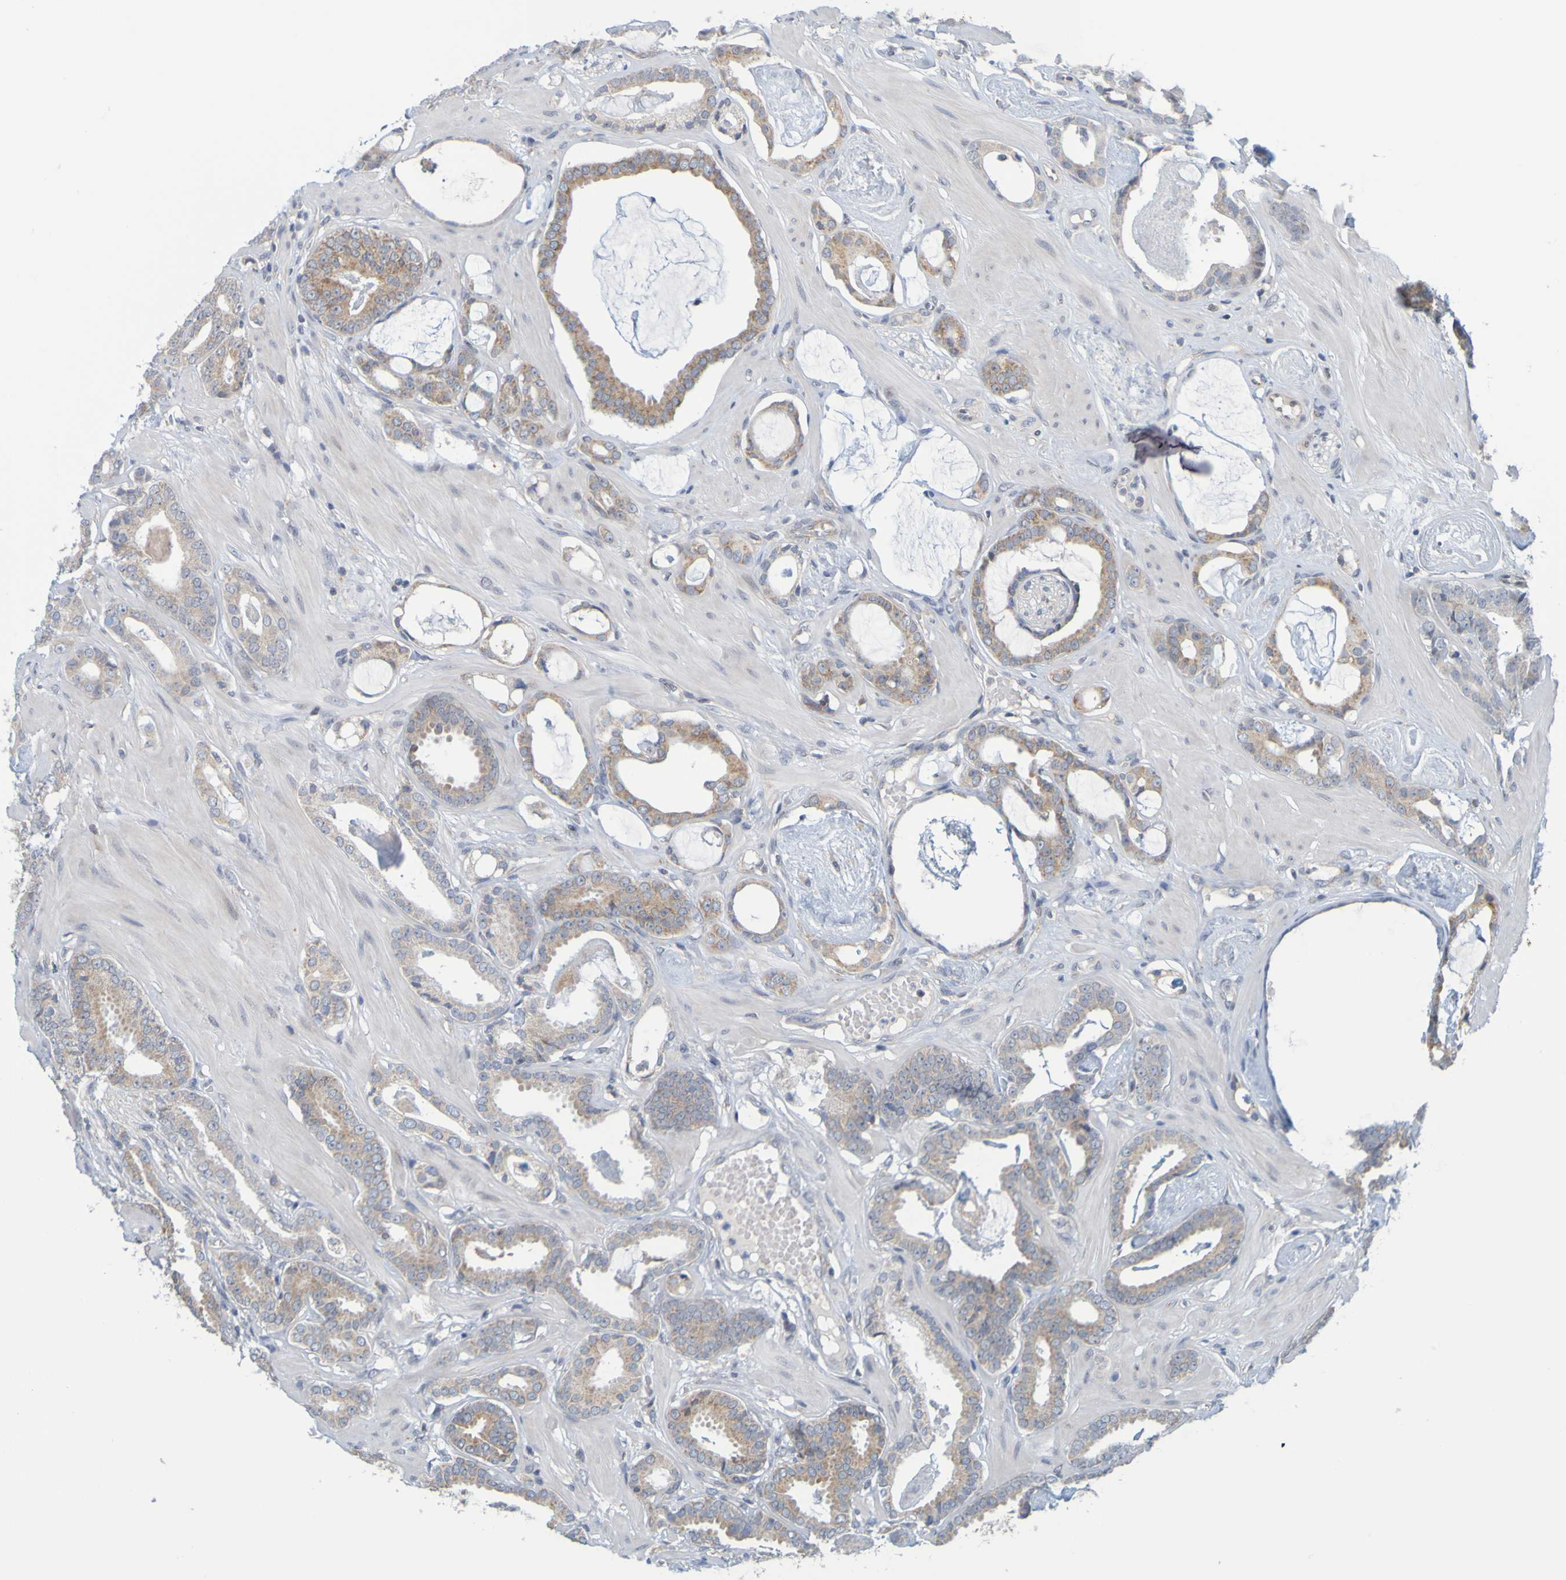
{"staining": {"intensity": "moderate", "quantity": "25%-75%", "location": "cytoplasmic/membranous"}, "tissue": "prostate cancer", "cell_type": "Tumor cells", "image_type": "cancer", "snomed": [{"axis": "morphology", "description": "Adenocarcinoma, Low grade"}, {"axis": "topography", "description": "Prostate"}], "caption": "A medium amount of moderate cytoplasmic/membranous expression is identified in about 25%-75% of tumor cells in prostate cancer tissue. (DAB = brown stain, brightfield microscopy at high magnification).", "gene": "MOGS", "patient": {"sex": "male", "age": 53}}